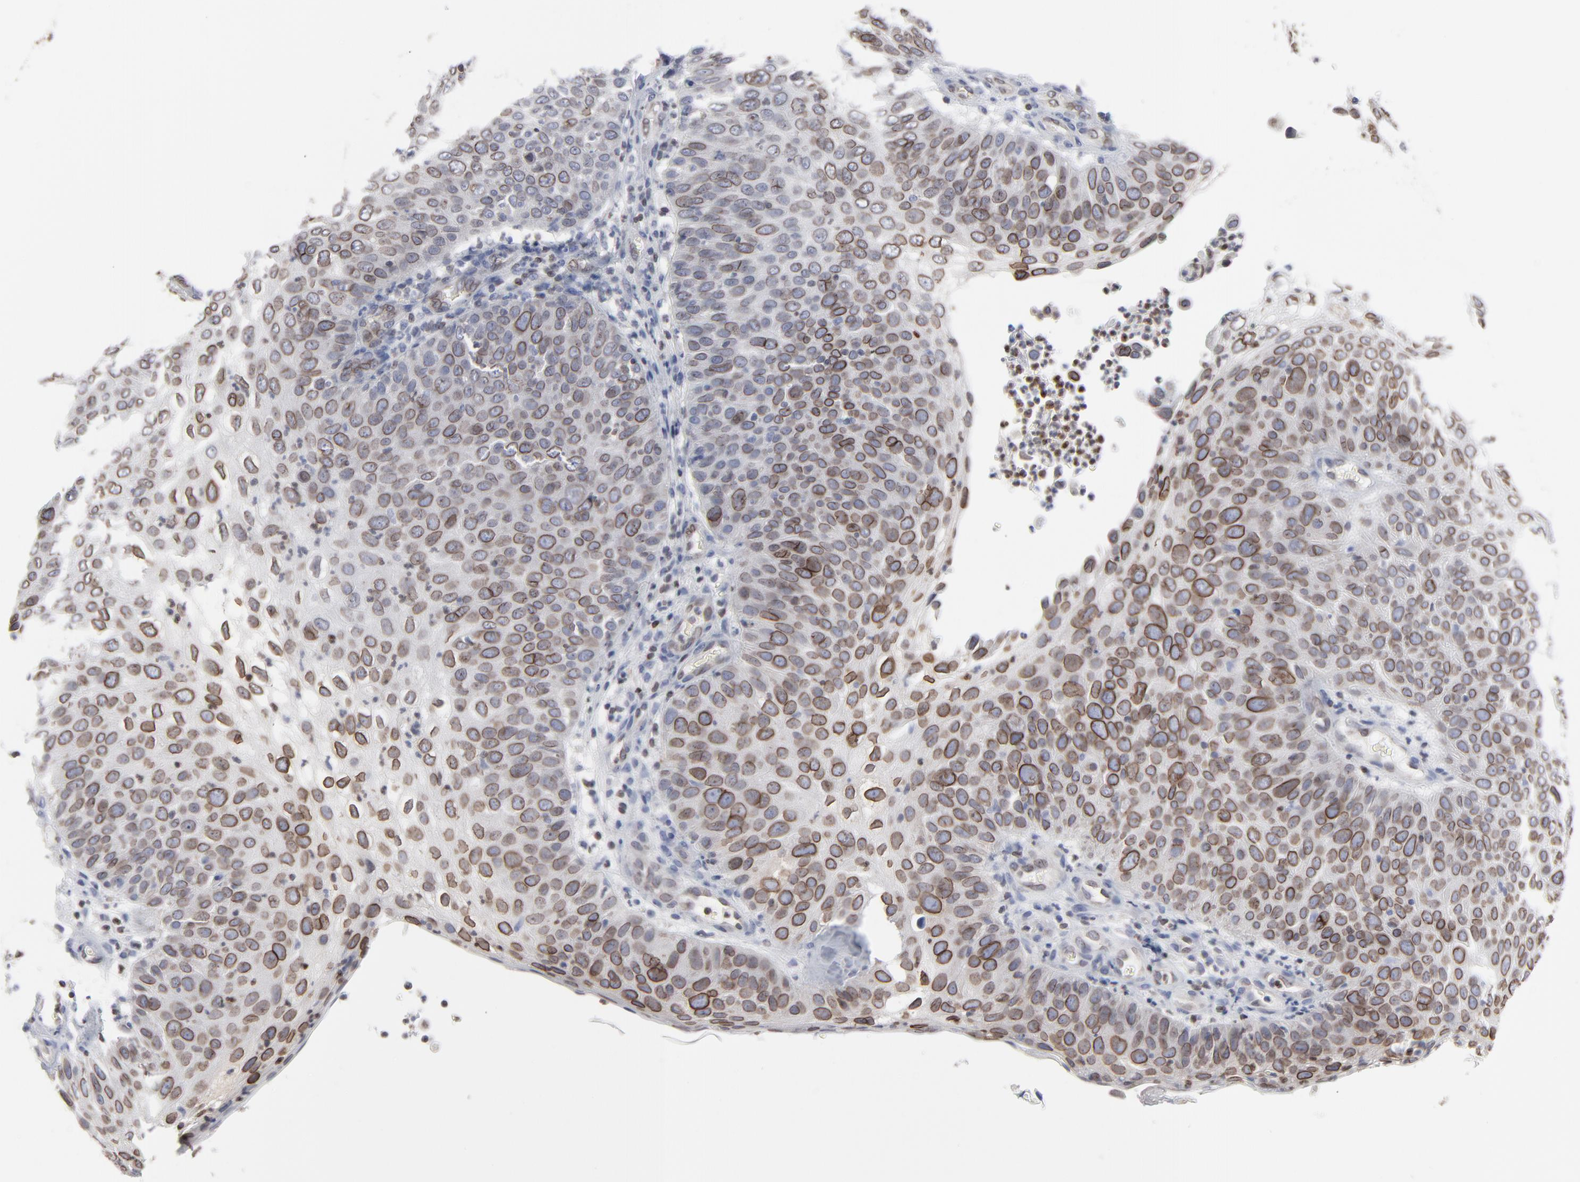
{"staining": {"intensity": "moderate", "quantity": ">75%", "location": "cytoplasmic/membranous,nuclear"}, "tissue": "skin cancer", "cell_type": "Tumor cells", "image_type": "cancer", "snomed": [{"axis": "morphology", "description": "Squamous cell carcinoma, NOS"}, {"axis": "topography", "description": "Skin"}], "caption": "Protein positivity by immunohistochemistry (IHC) displays moderate cytoplasmic/membranous and nuclear expression in approximately >75% of tumor cells in skin cancer.", "gene": "SYNE2", "patient": {"sex": "male", "age": 87}}